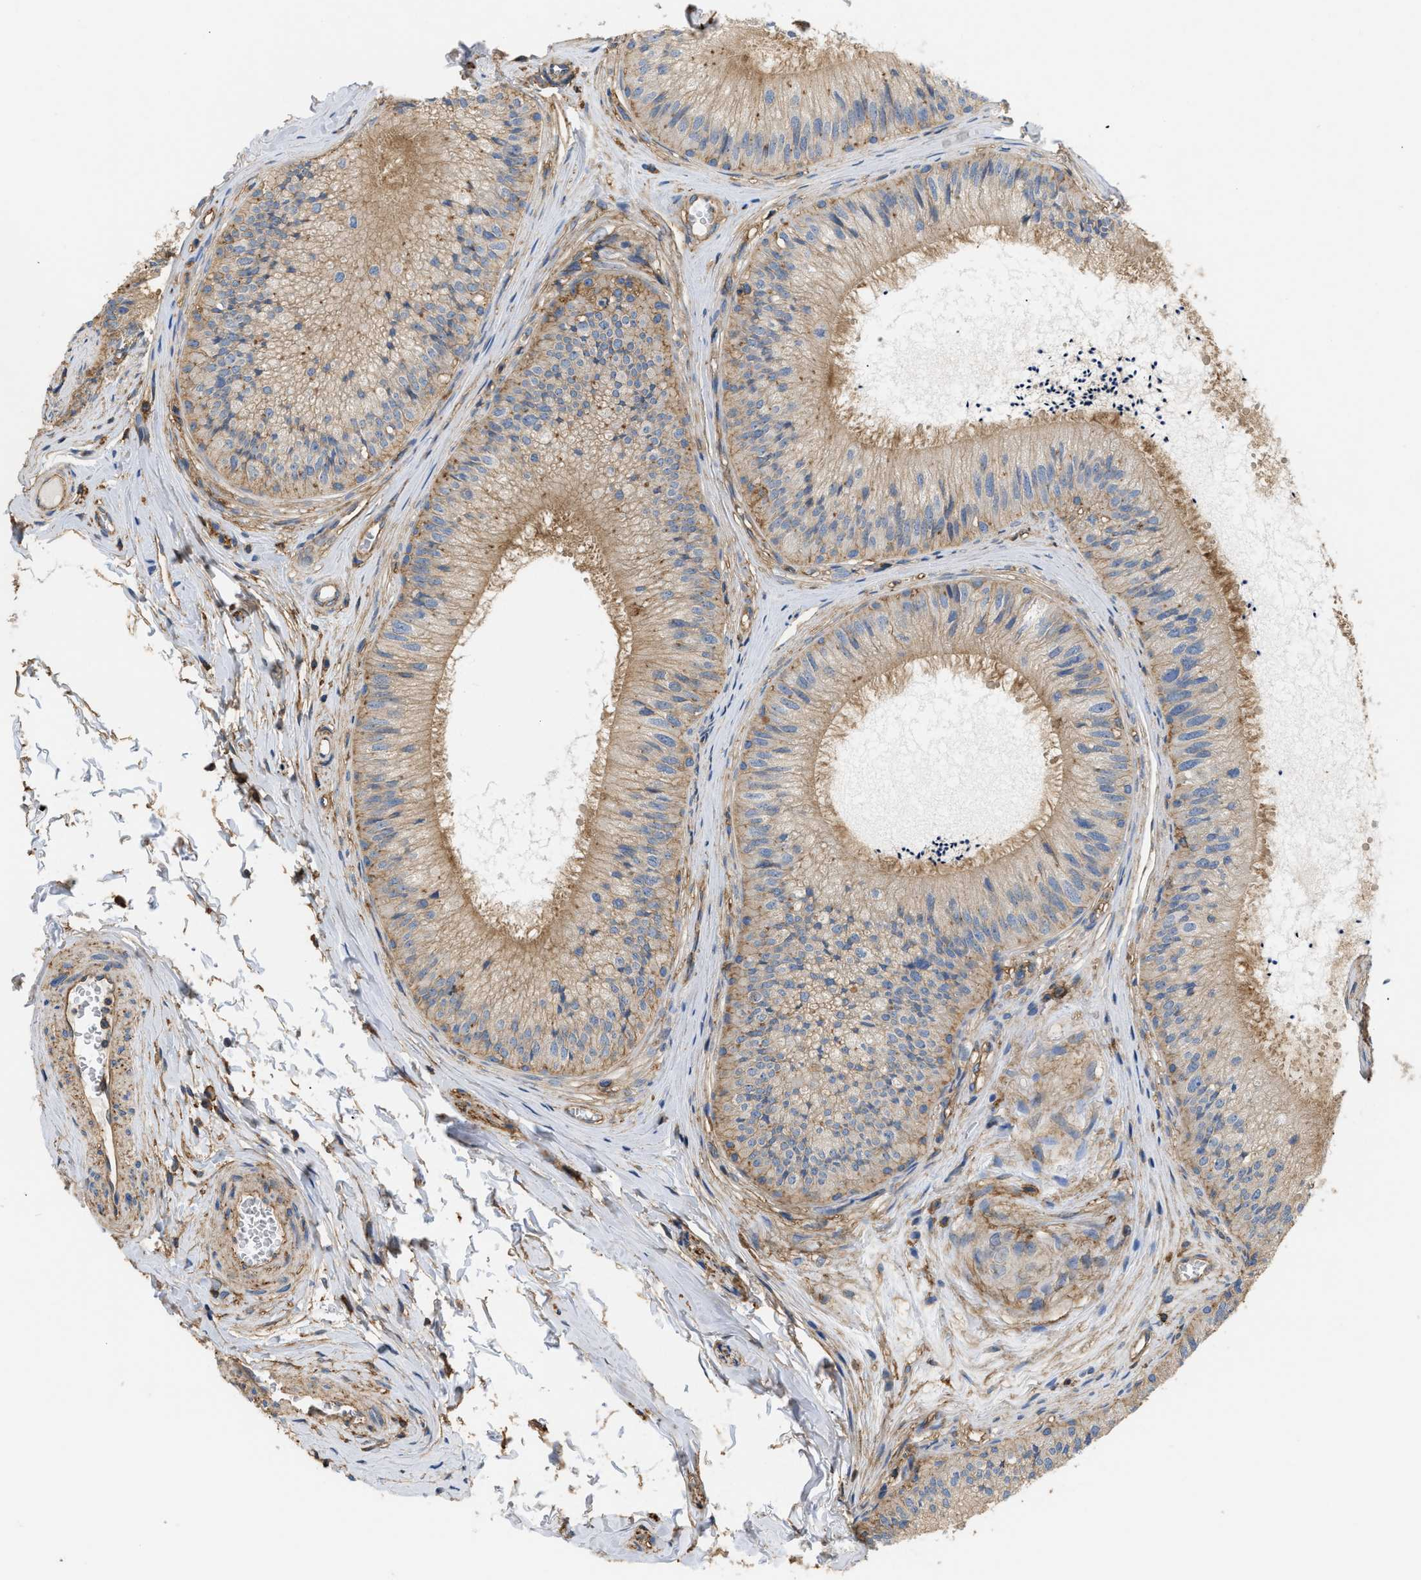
{"staining": {"intensity": "moderate", "quantity": ">75%", "location": "cytoplasmic/membranous"}, "tissue": "epididymis", "cell_type": "Glandular cells", "image_type": "normal", "snomed": [{"axis": "morphology", "description": "Normal tissue, NOS"}, {"axis": "topography", "description": "Epididymis"}], "caption": "Epididymis stained with IHC reveals moderate cytoplasmic/membranous positivity in about >75% of glandular cells.", "gene": "GNB4", "patient": {"sex": "male", "age": 31}}